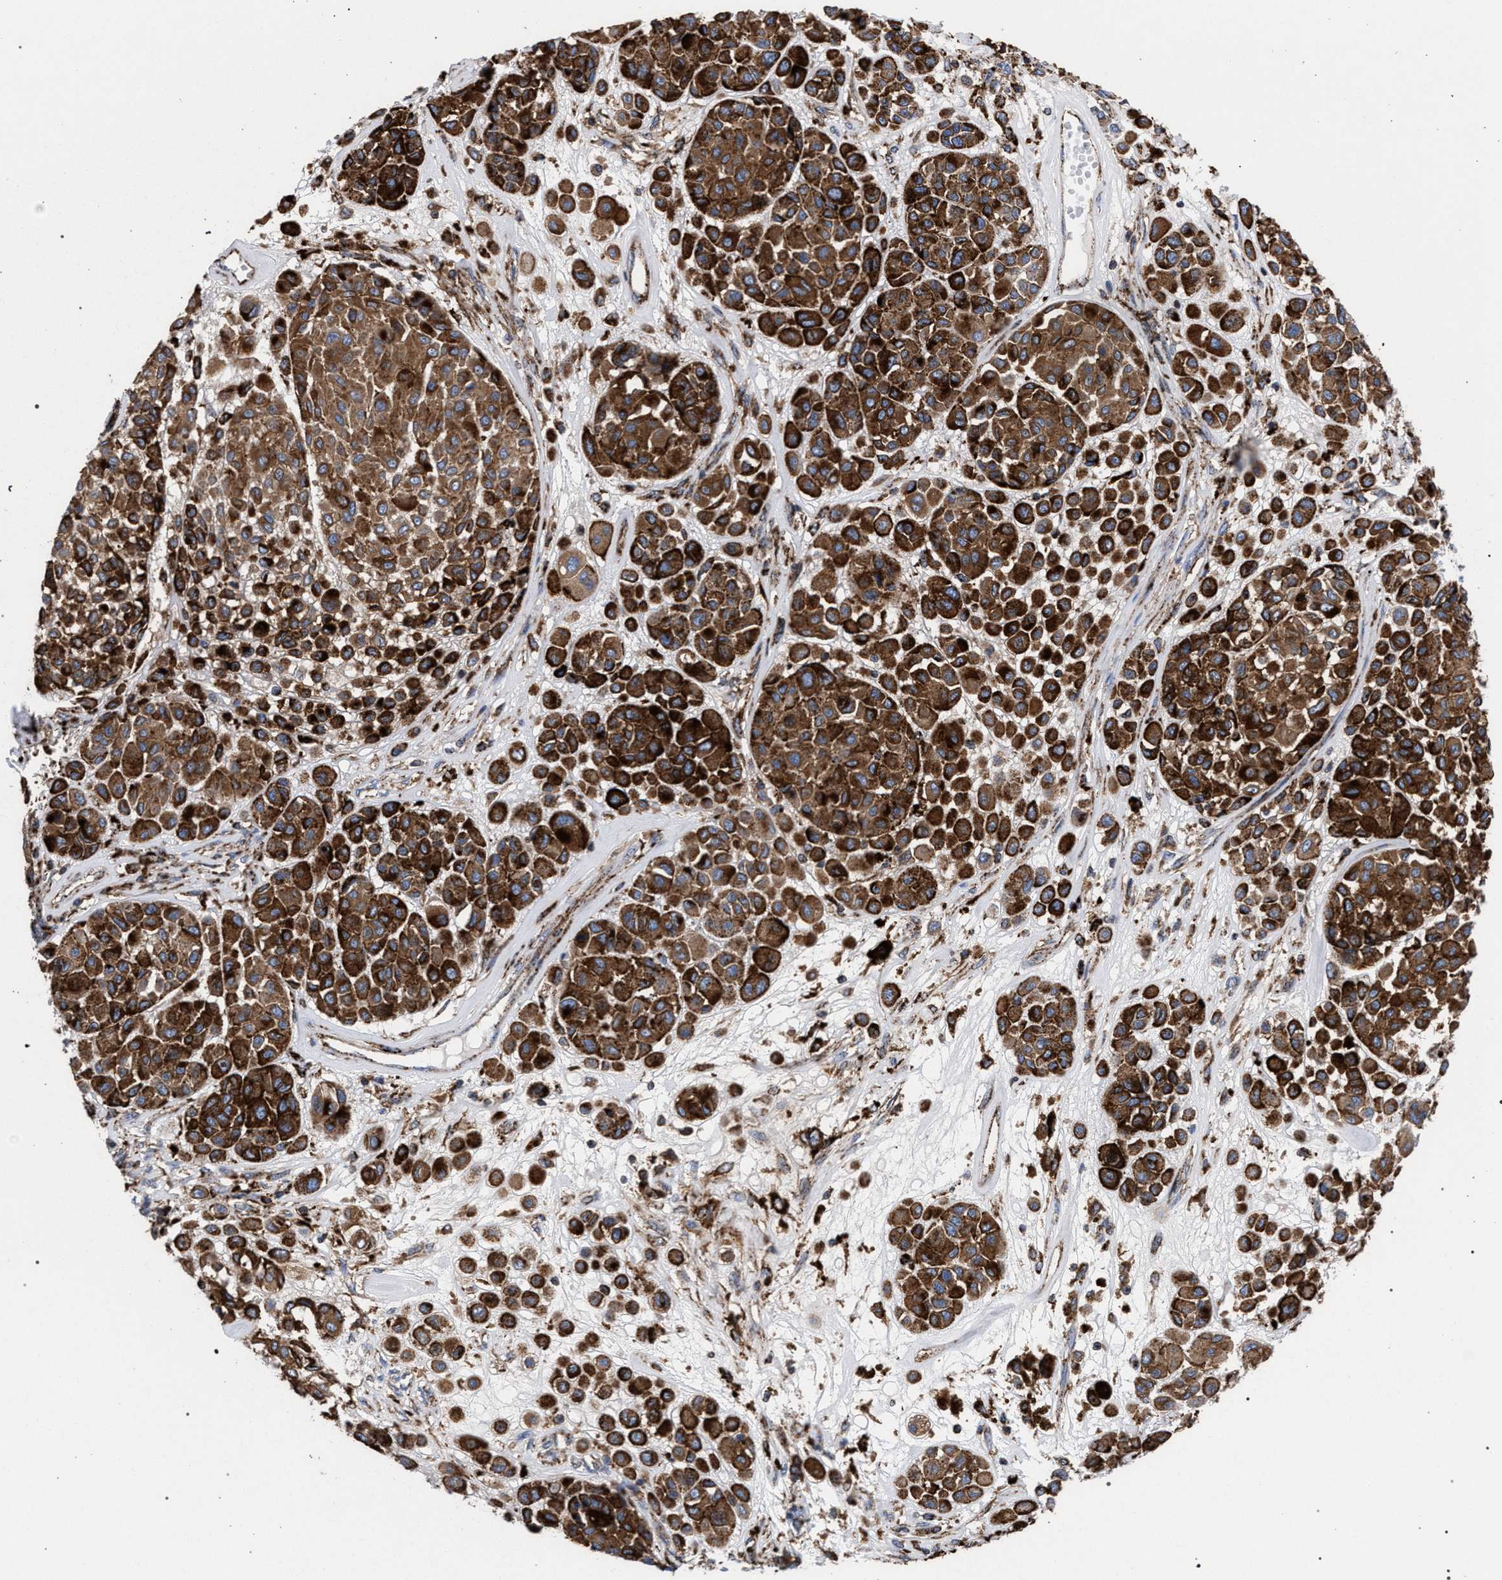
{"staining": {"intensity": "strong", "quantity": ">75%", "location": "cytoplasmic/membranous"}, "tissue": "melanoma", "cell_type": "Tumor cells", "image_type": "cancer", "snomed": [{"axis": "morphology", "description": "Malignant melanoma, Metastatic site"}, {"axis": "topography", "description": "Soft tissue"}], "caption": "The immunohistochemical stain labels strong cytoplasmic/membranous expression in tumor cells of malignant melanoma (metastatic site) tissue. The staining was performed using DAB to visualize the protein expression in brown, while the nuclei were stained in blue with hematoxylin (Magnification: 20x).", "gene": "PPT1", "patient": {"sex": "male", "age": 41}}